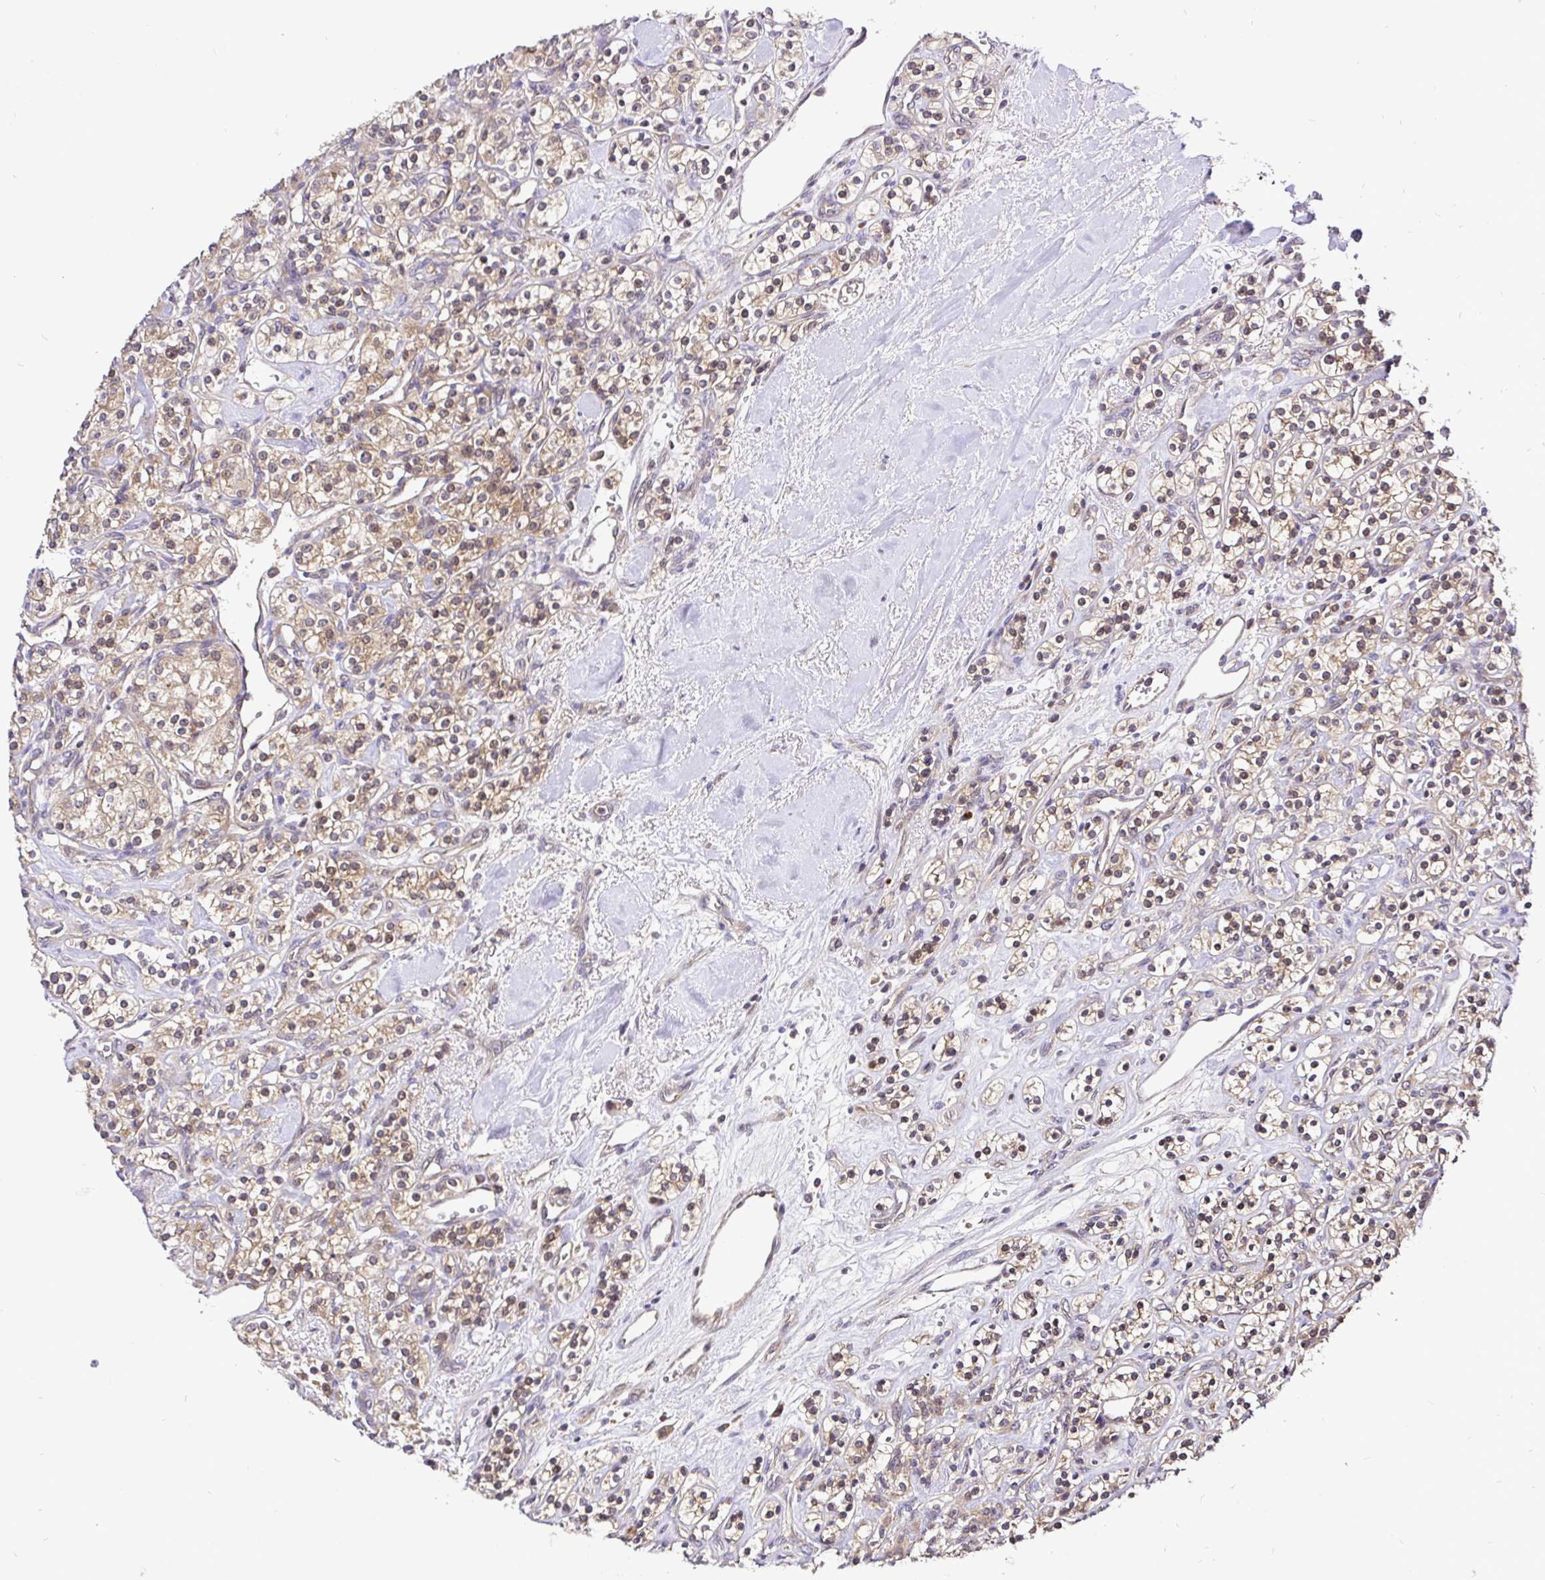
{"staining": {"intensity": "weak", "quantity": "25%-75%", "location": "cytoplasmic/membranous"}, "tissue": "renal cancer", "cell_type": "Tumor cells", "image_type": "cancer", "snomed": [{"axis": "morphology", "description": "Adenocarcinoma, NOS"}, {"axis": "topography", "description": "Kidney"}], "caption": "The micrograph demonstrates immunohistochemical staining of adenocarcinoma (renal). There is weak cytoplasmic/membranous positivity is present in about 25%-75% of tumor cells.", "gene": "UBE2M", "patient": {"sex": "male", "age": 77}}